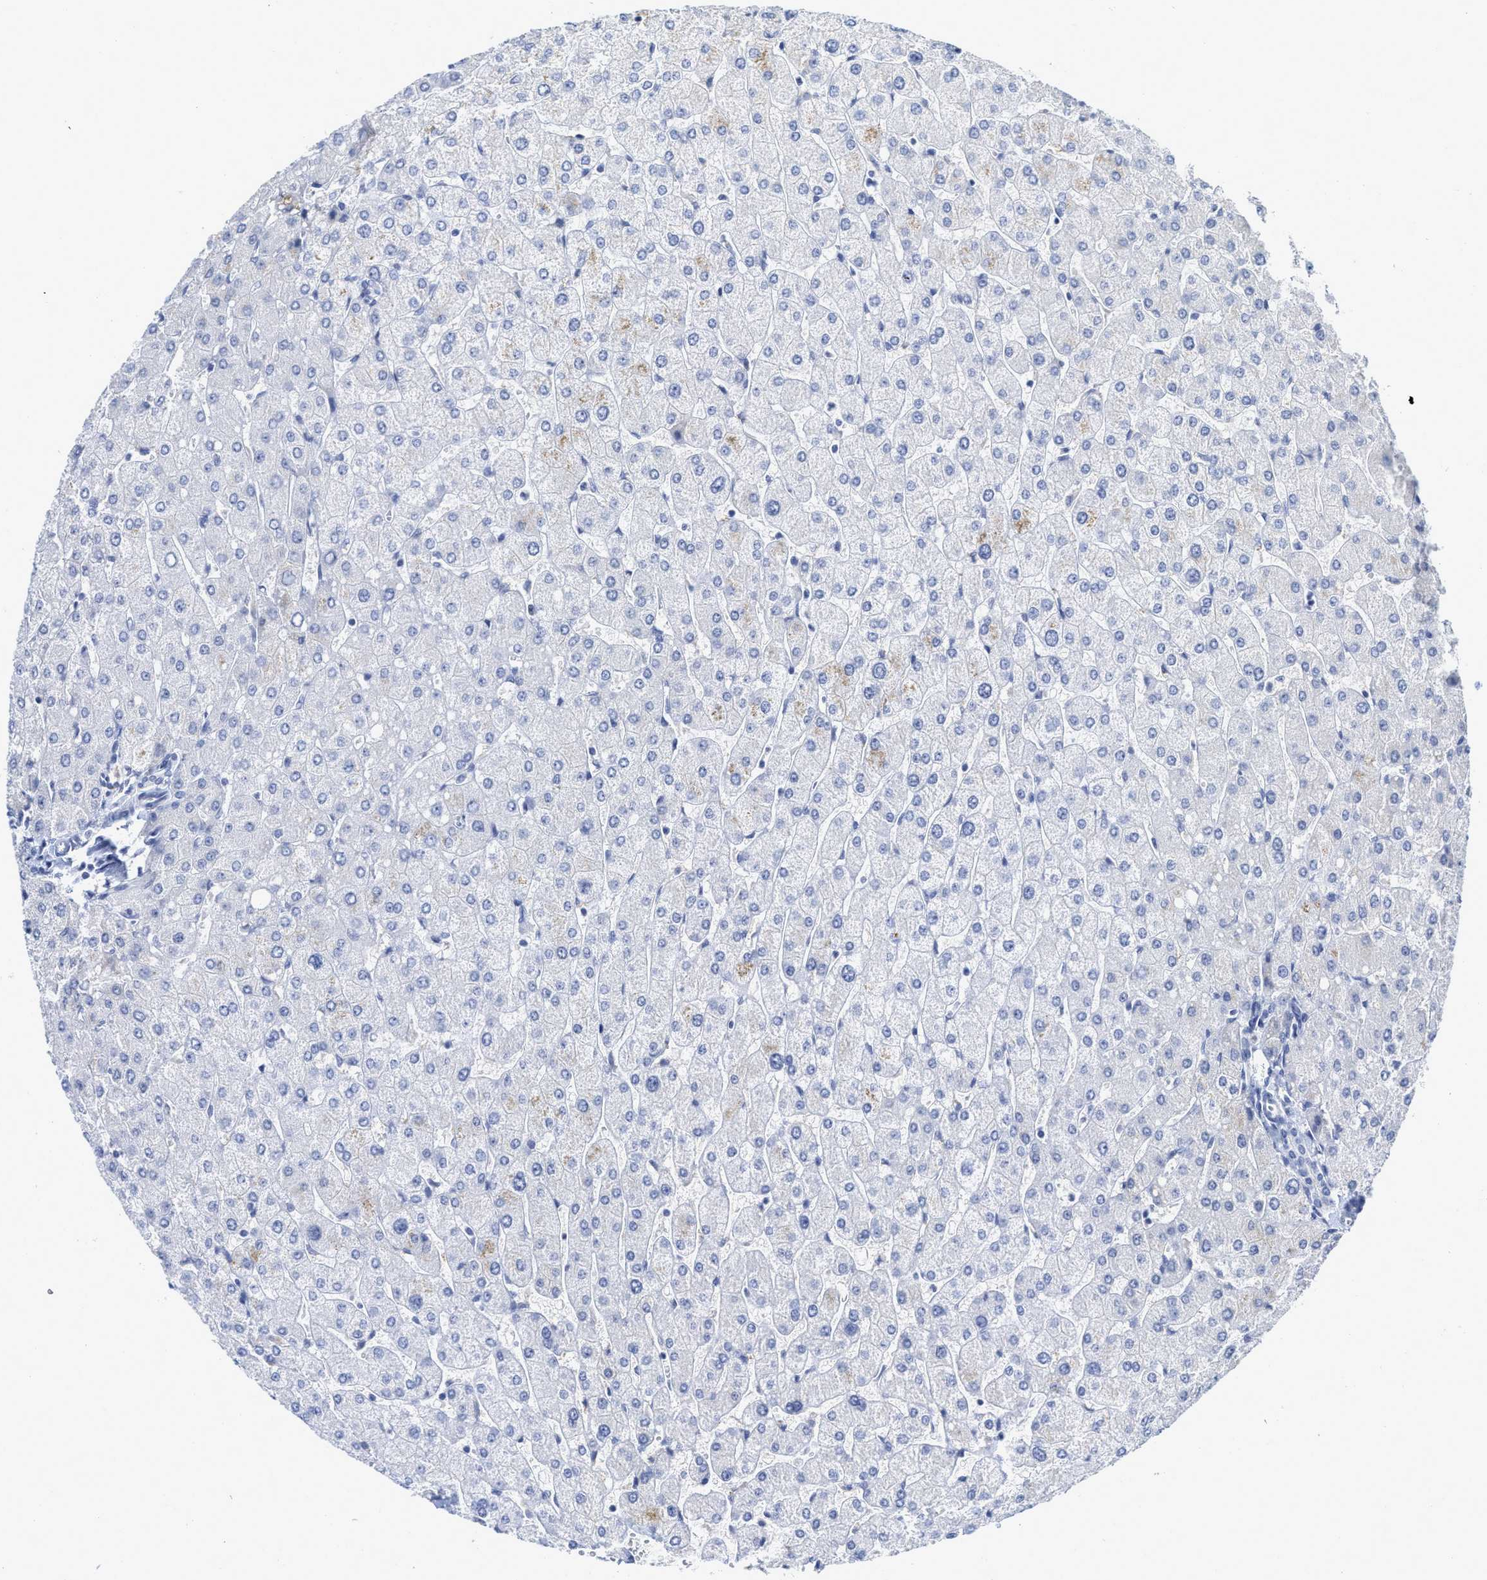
{"staining": {"intensity": "negative", "quantity": "none", "location": "none"}, "tissue": "liver", "cell_type": "Cholangiocytes", "image_type": "normal", "snomed": [{"axis": "morphology", "description": "Normal tissue, NOS"}, {"axis": "topography", "description": "Liver"}], "caption": "Image shows no significant protein staining in cholangiocytes of benign liver.", "gene": "C2", "patient": {"sex": "male", "age": 55}}